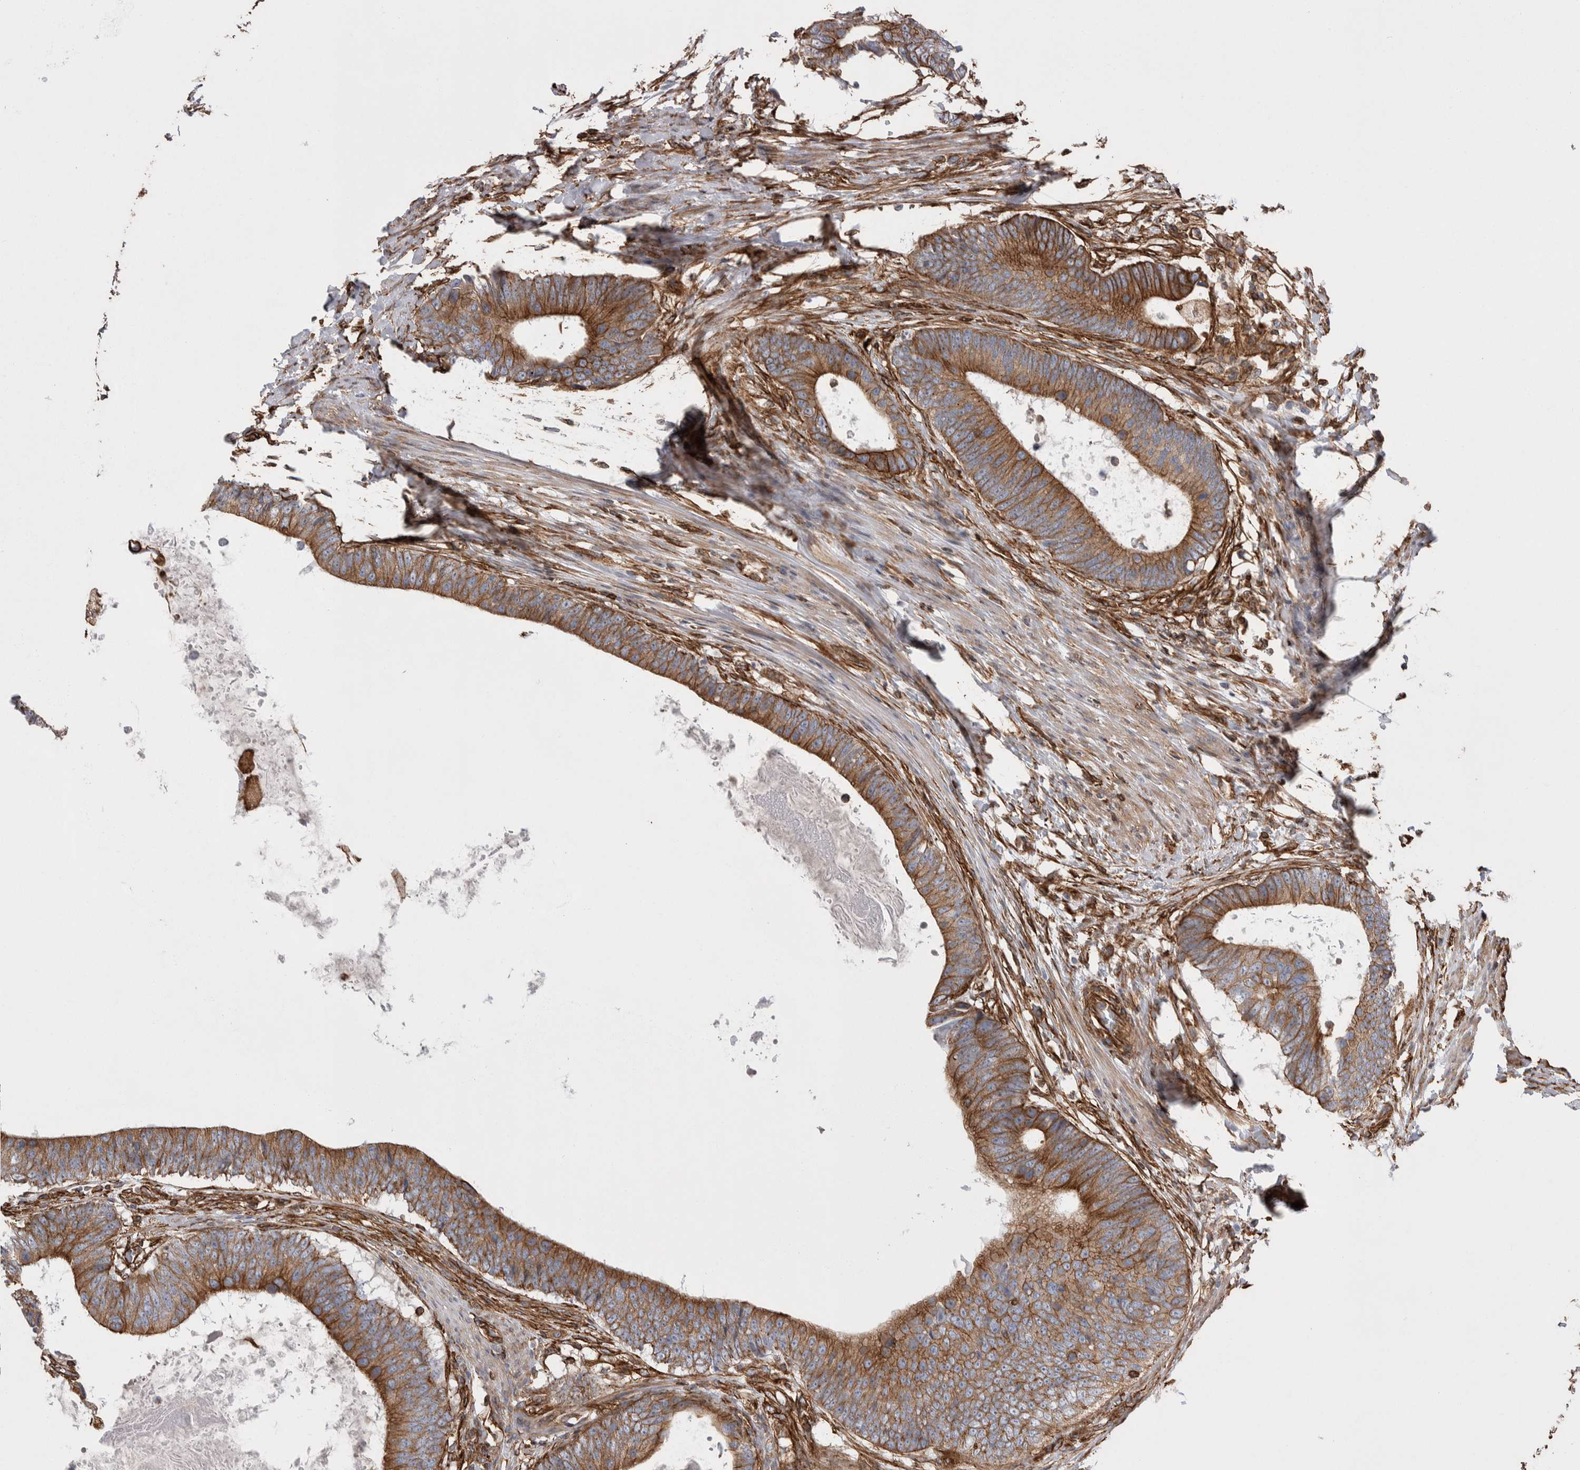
{"staining": {"intensity": "strong", "quantity": ">75%", "location": "cytoplasmic/membranous"}, "tissue": "colorectal cancer", "cell_type": "Tumor cells", "image_type": "cancer", "snomed": [{"axis": "morphology", "description": "Adenocarcinoma, NOS"}, {"axis": "topography", "description": "Colon"}], "caption": "A high-resolution histopathology image shows immunohistochemistry (IHC) staining of colorectal cancer (adenocarcinoma), which shows strong cytoplasmic/membranous positivity in about >75% of tumor cells.", "gene": "KIF12", "patient": {"sex": "male", "age": 56}}